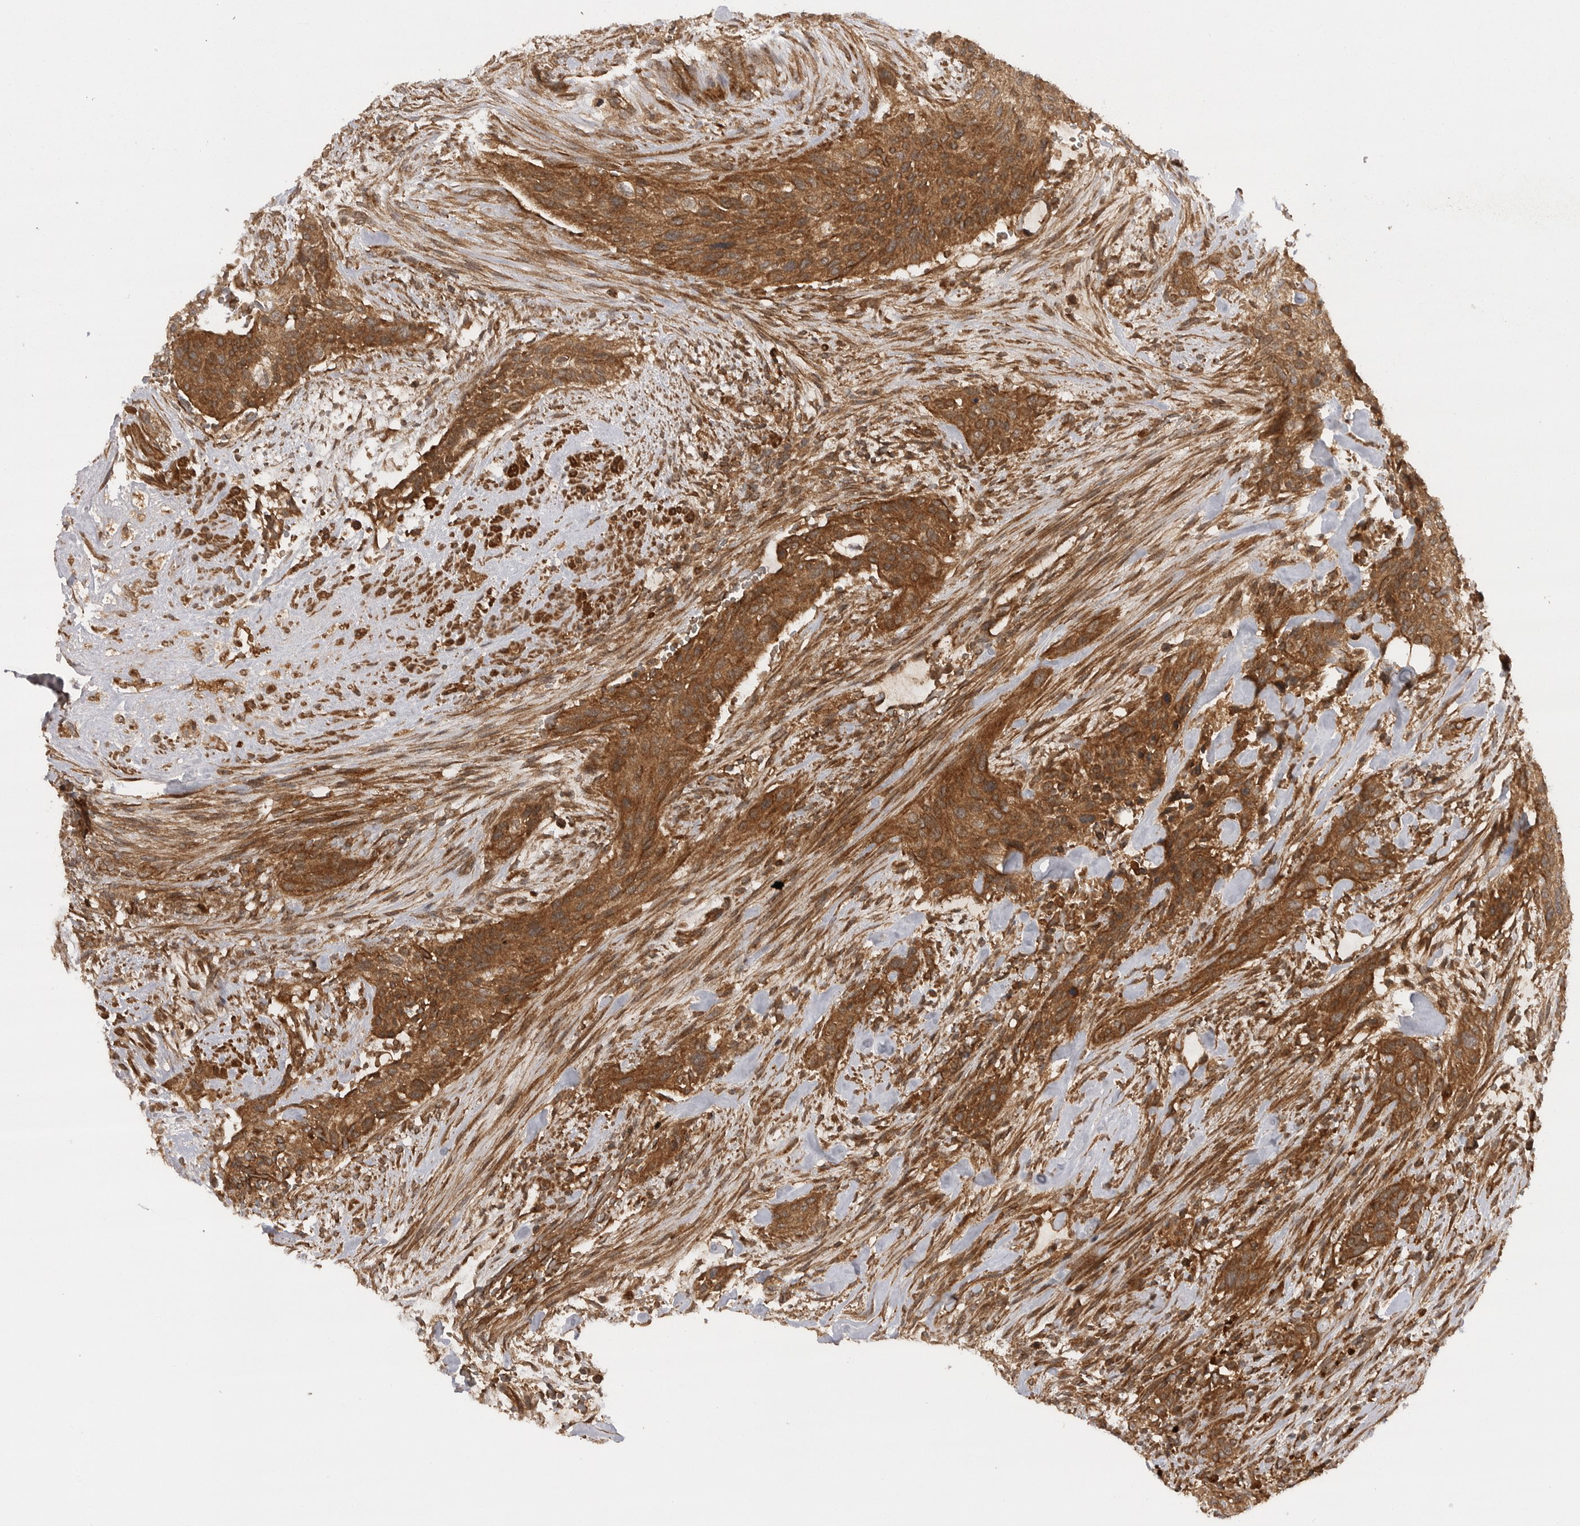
{"staining": {"intensity": "moderate", "quantity": ">75%", "location": "cytoplasmic/membranous"}, "tissue": "urothelial cancer", "cell_type": "Tumor cells", "image_type": "cancer", "snomed": [{"axis": "morphology", "description": "Urothelial carcinoma, High grade"}, {"axis": "topography", "description": "Urinary bladder"}], "caption": "The histopathology image shows a brown stain indicating the presence of a protein in the cytoplasmic/membranous of tumor cells in high-grade urothelial carcinoma.", "gene": "PRDX4", "patient": {"sex": "male", "age": 35}}